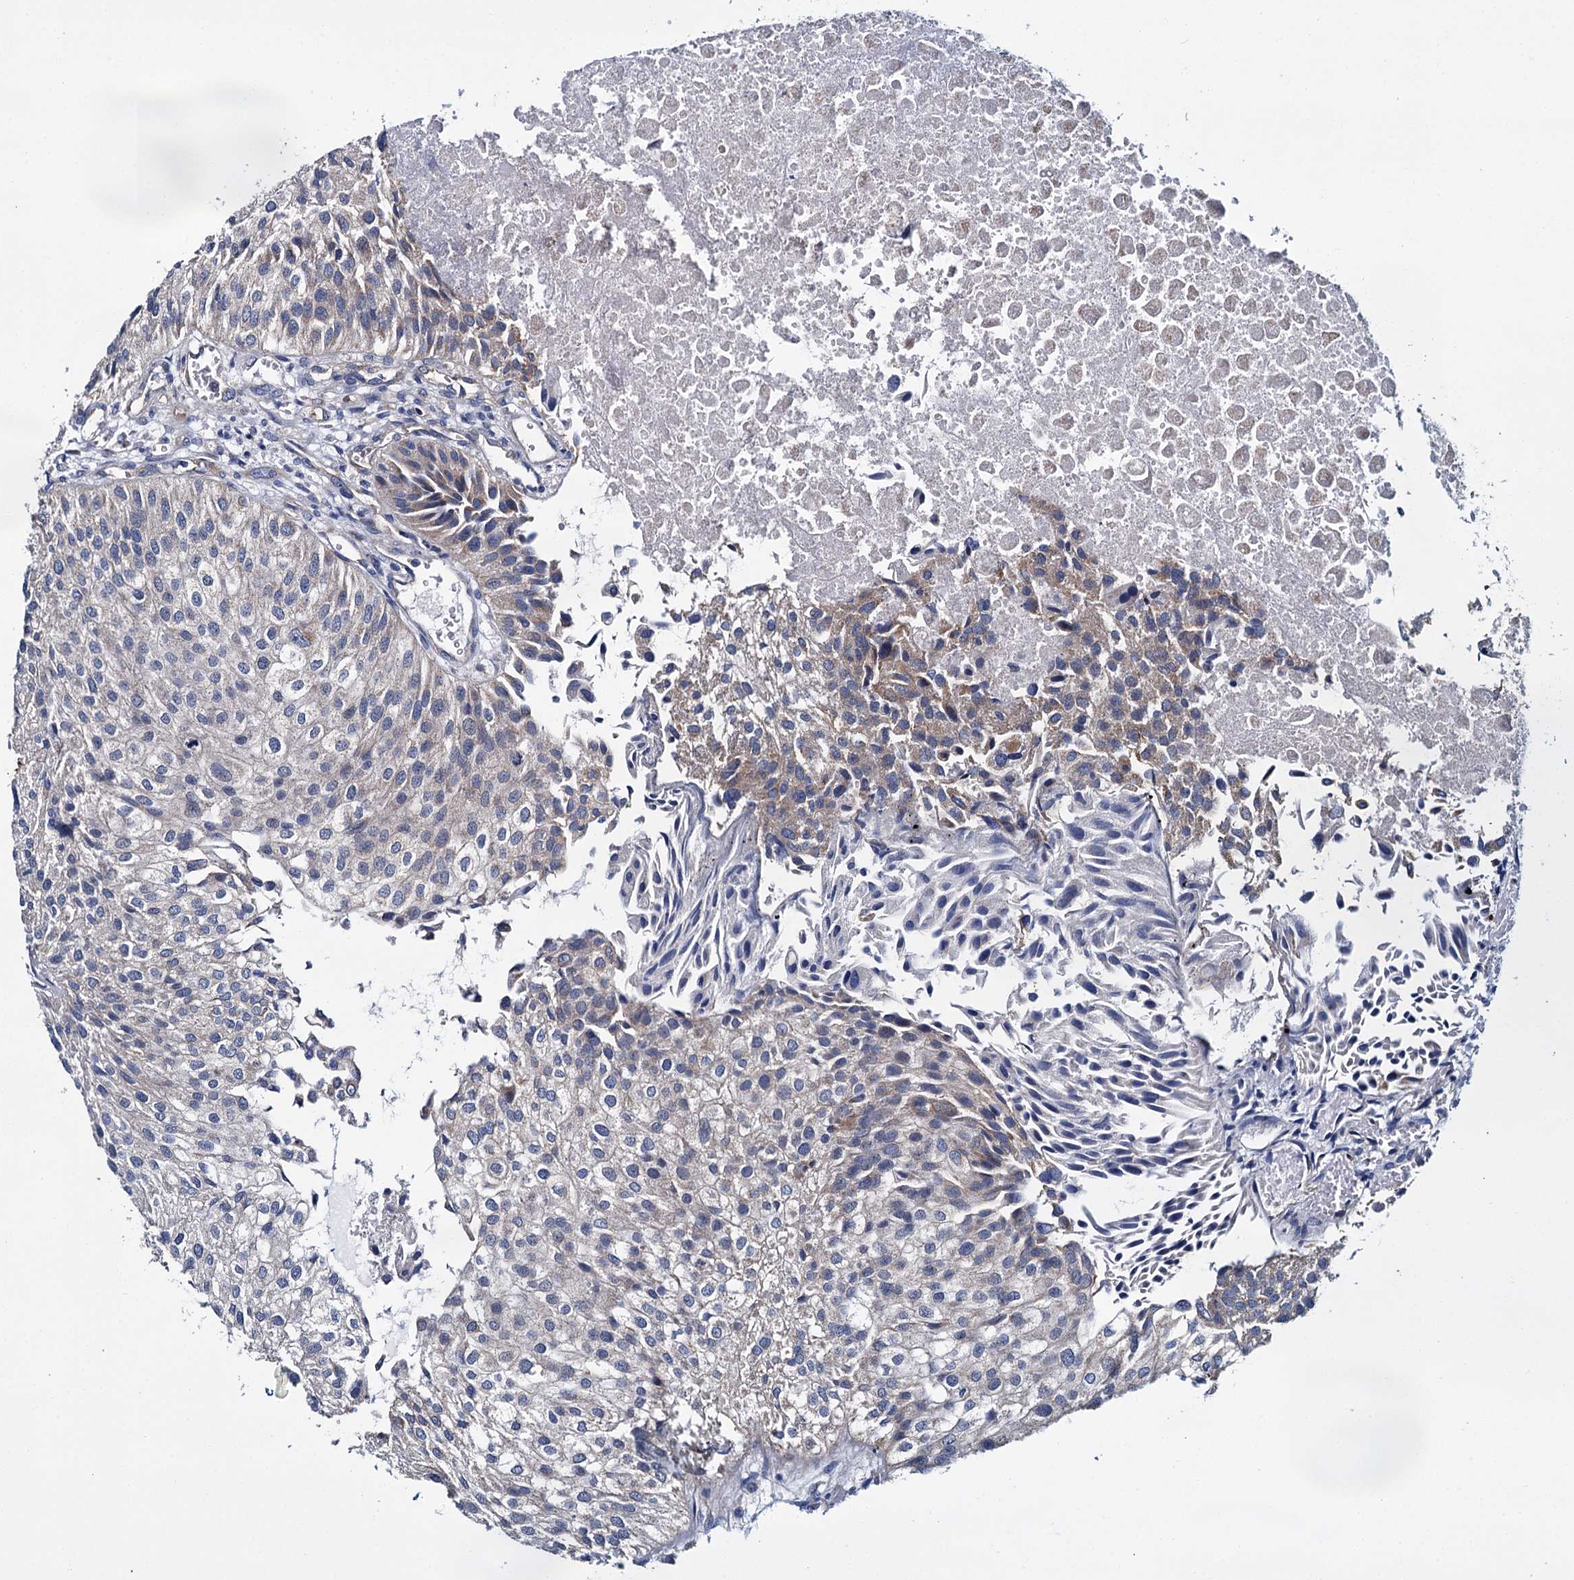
{"staining": {"intensity": "weak", "quantity": "<25%", "location": "cytoplasmic/membranous"}, "tissue": "urothelial cancer", "cell_type": "Tumor cells", "image_type": "cancer", "snomed": [{"axis": "morphology", "description": "Urothelial carcinoma, Low grade"}, {"axis": "topography", "description": "Urinary bladder"}], "caption": "A high-resolution image shows IHC staining of urothelial cancer, which shows no significant positivity in tumor cells.", "gene": "CEP295", "patient": {"sex": "female", "age": 89}}